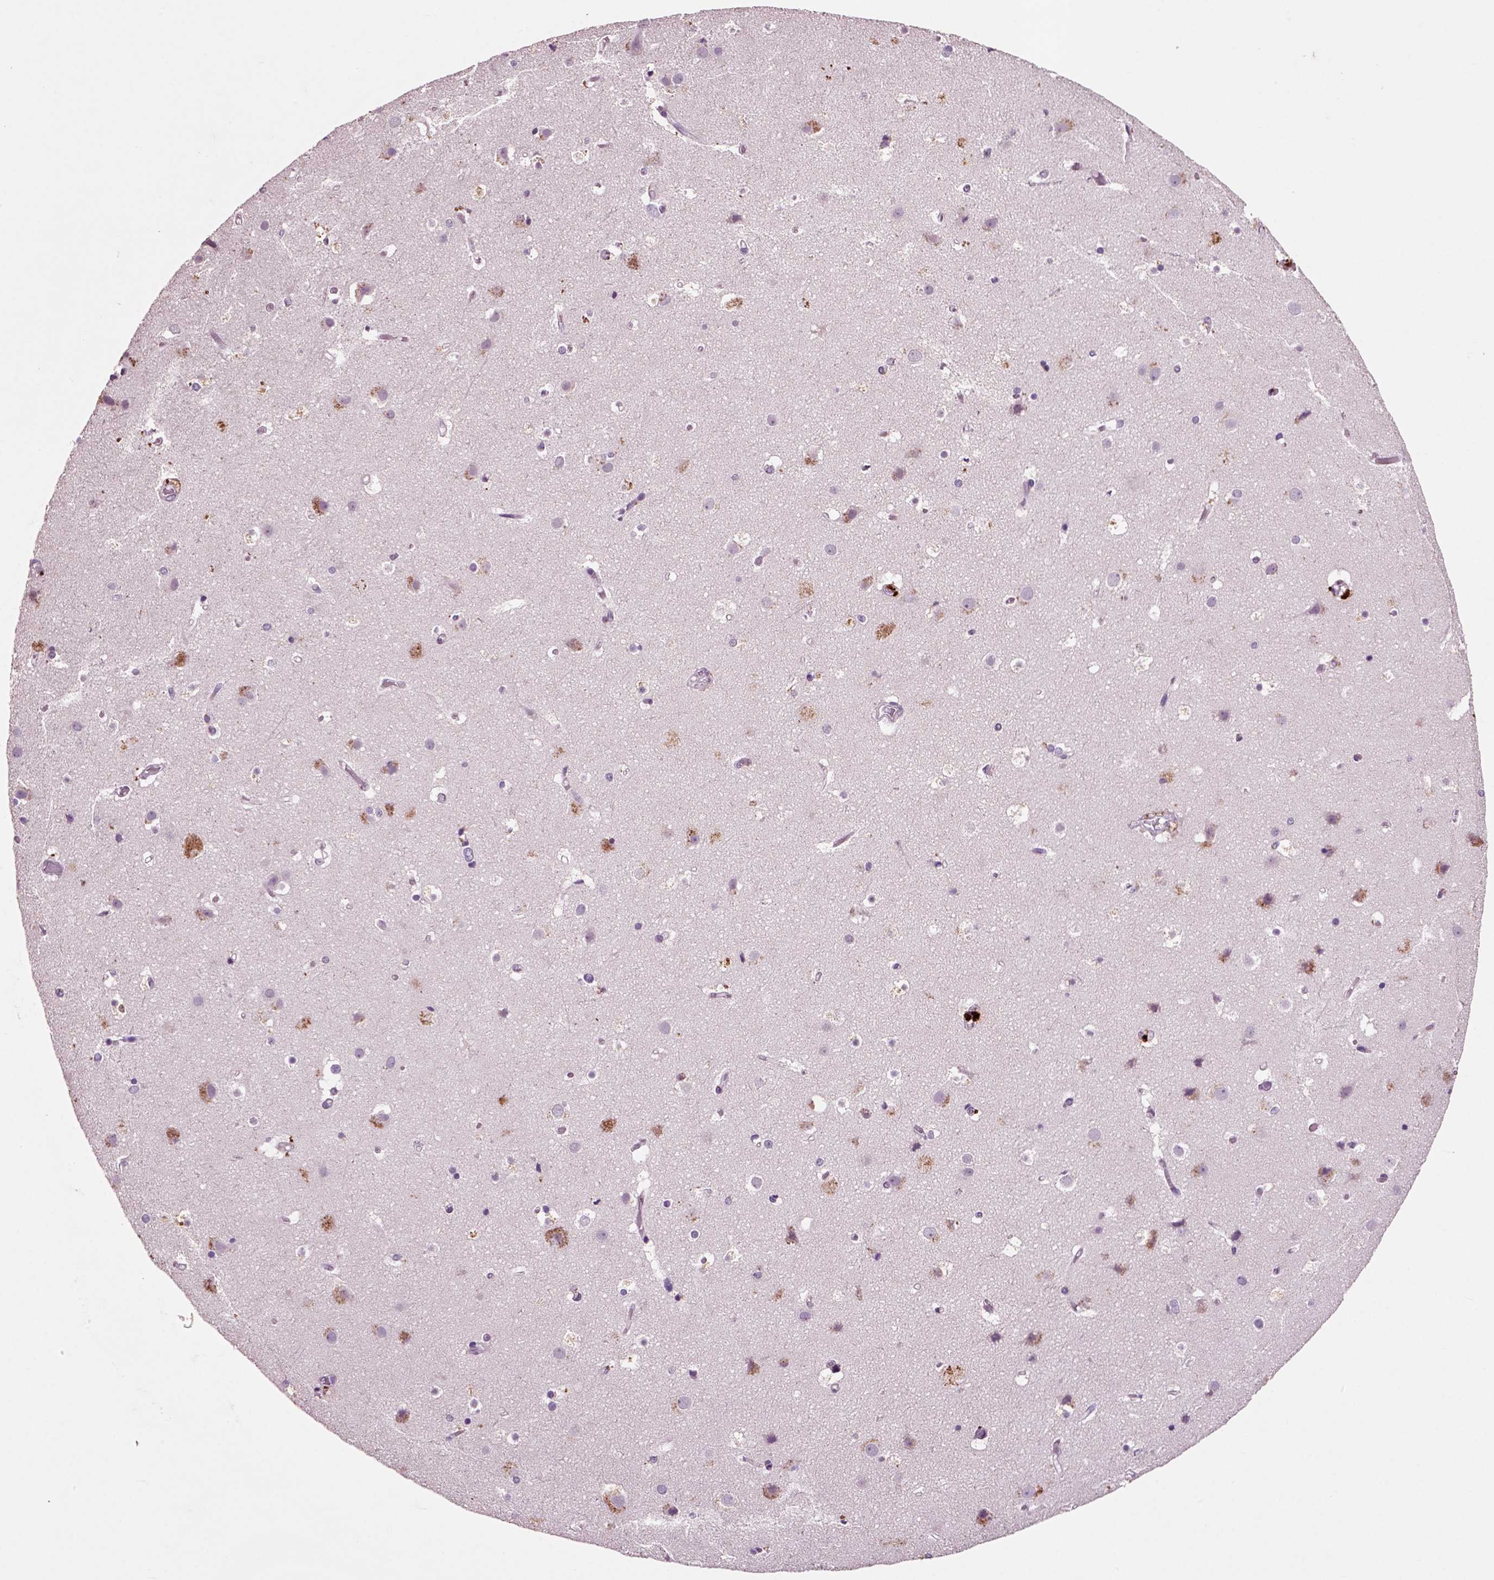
{"staining": {"intensity": "negative", "quantity": "none", "location": "none"}, "tissue": "cerebral cortex", "cell_type": "Endothelial cells", "image_type": "normal", "snomed": [{"axis": "morphology", "description": "Normal tissue, NOS"}, {"axis": "topography", "description": "Cerebral cortex"}], "caption": "This micrograph is of benign cerebral cortex stained with immunohistochemistry to label a protein in brown with the nuclei are counter-stained blue. There is no expression in endothelial cells. Brightfield microscopy of IHC stained with DAB (3,3'-diaminobenzidine) (brown) and hematoxylin (blue), captured at high magnification.", "gene": "CRHR1", "patient": {"sex": "female", "age": 52}}